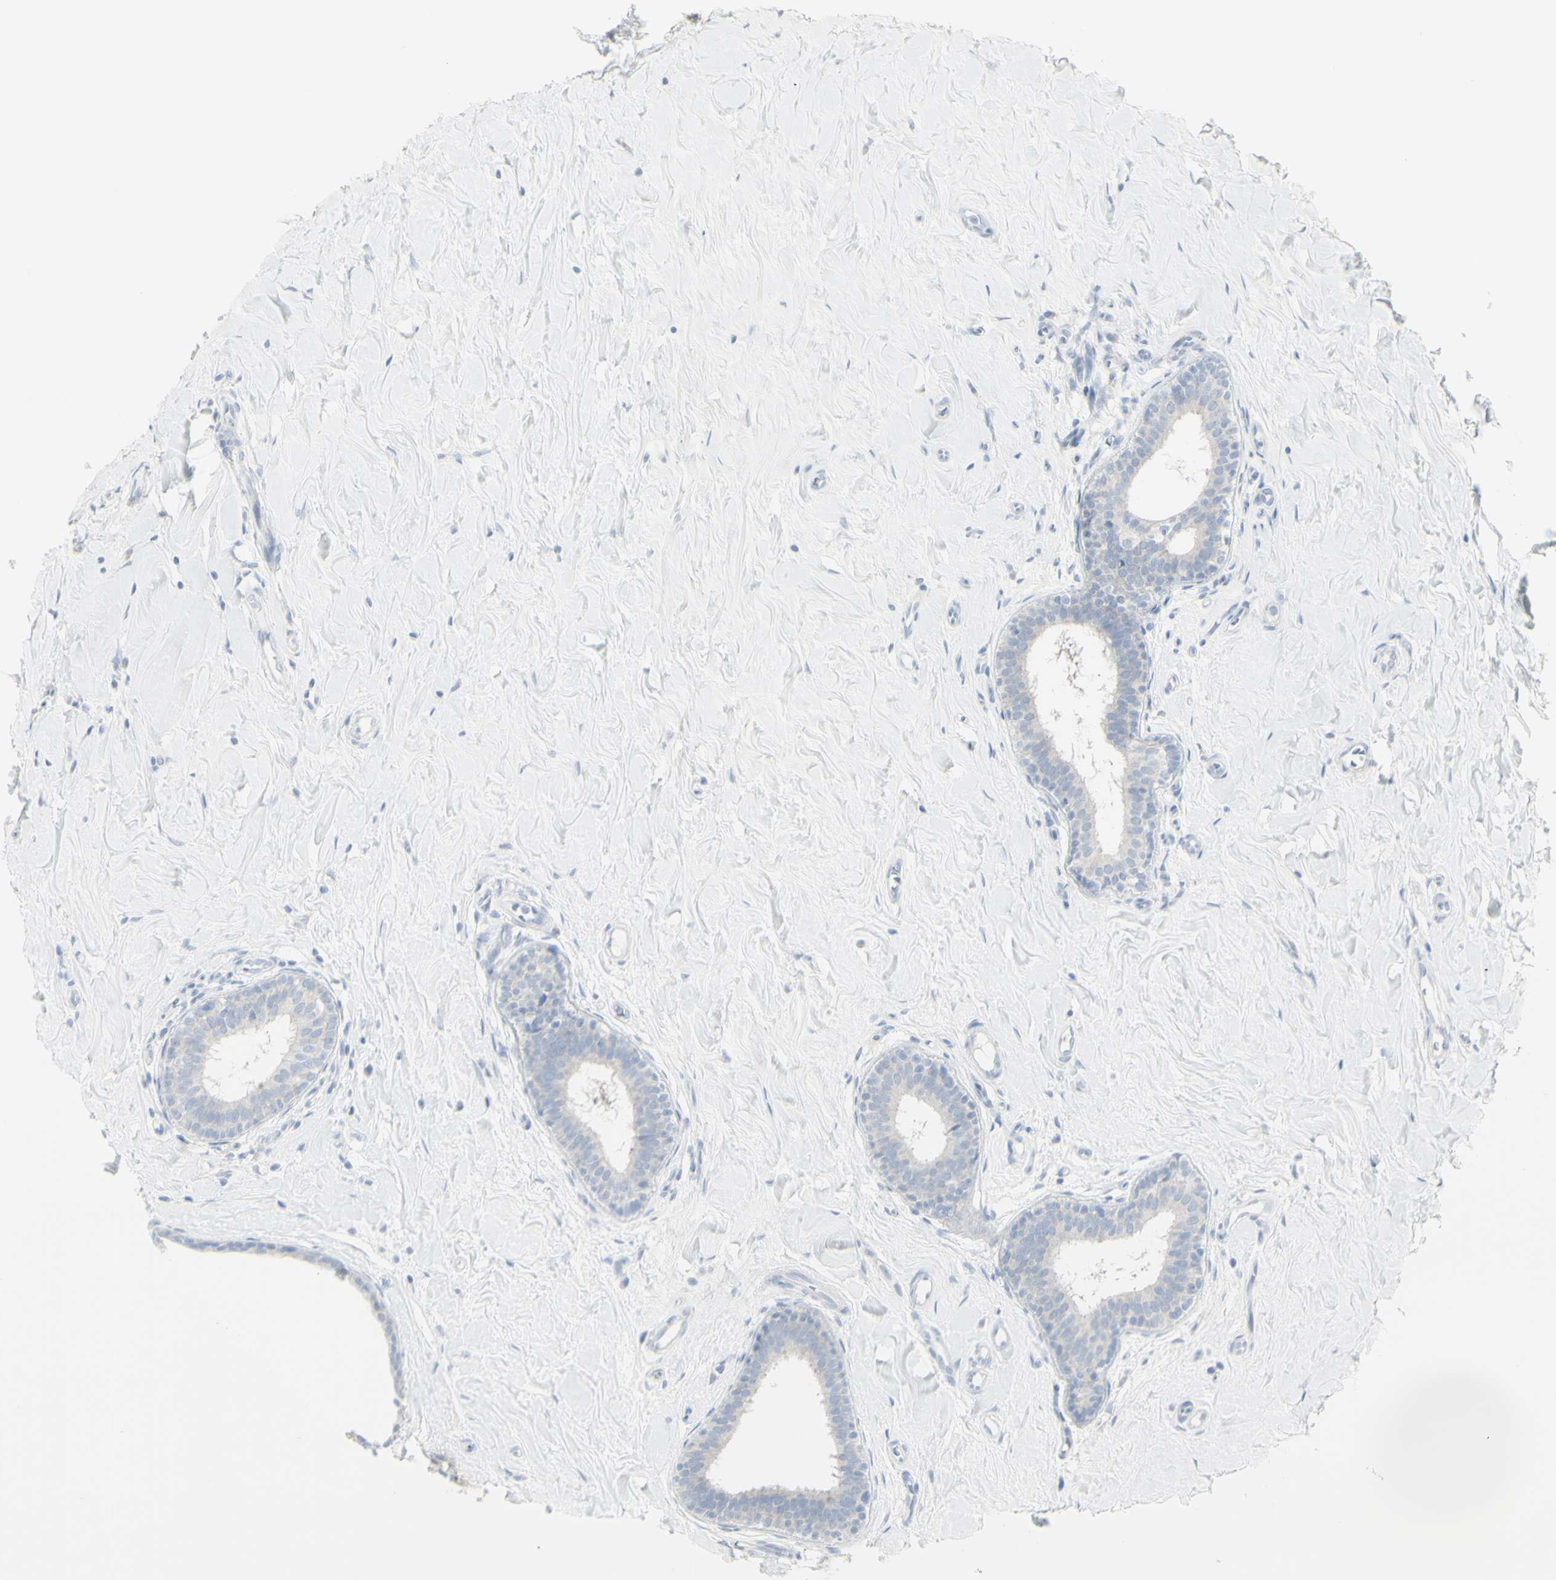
{"staining": {"intensity": "negative", "quantity": "none", "location": "none"}, "tissue": "breast cancer", "cell_type": "Tumor cells", "image_type": "cancer", "snomed": [{"axis": "morphology", "description": "Normal tissue, NOS"}, {"axis": "morphology", "description": "Duct carcinoma"}, {"axis": "topography", "description": "Breast"}], "caption": "Breast infiltrating ductal carcinoma stained for a protein using immunohistochemistry (IHC) displays no positivity tumor cells.", "gene": "ENSG00000198211", "patient": {"sex": "female", "age": 40}}